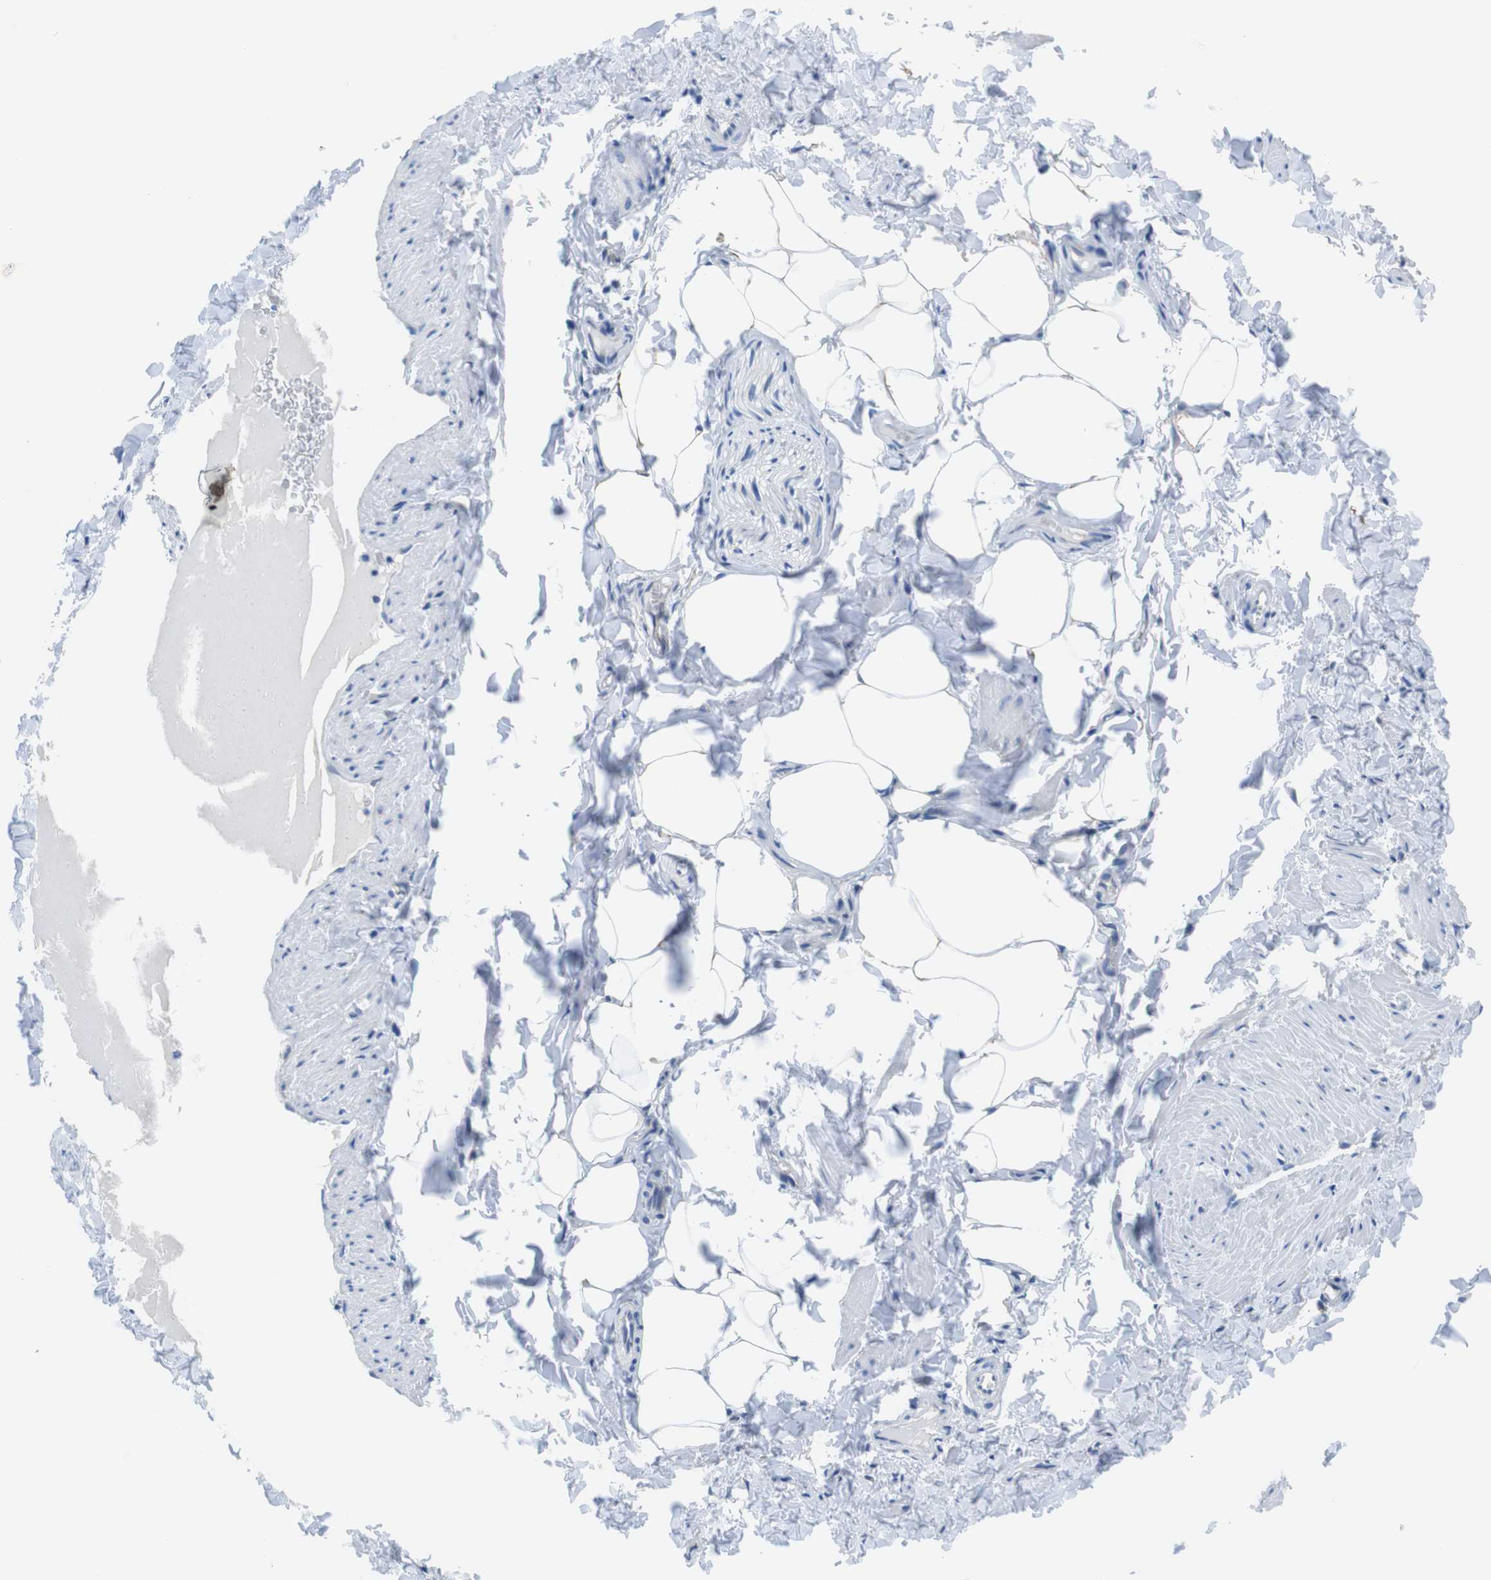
{"staining": {"intensity": "moderate", "quantity": ">75%", "location": "cytoplasmic/membranous"}, "tissue": "adipose tissue", "cell_type": "Adipocytes", "image_type": "normal", "snomed": [{"axis": "morphology", "description": "Normal tissue, NOS"}, {"axis": "topography", "description": "Vascular tissue"}], "caption": "The photomicrograph exhibits immunohistochemical staining of unremarkable adipose tissue. There is moderate cytoplasmic/membranous staining is seen in approximately >75% of adipocytes. The staining is performed using DAB brown chromogen to label protein expression. The nuclei are counter-stained blue using hematoxylin.", "gene": "CDH8", "patient": {"sex": "male", "age": 41}}